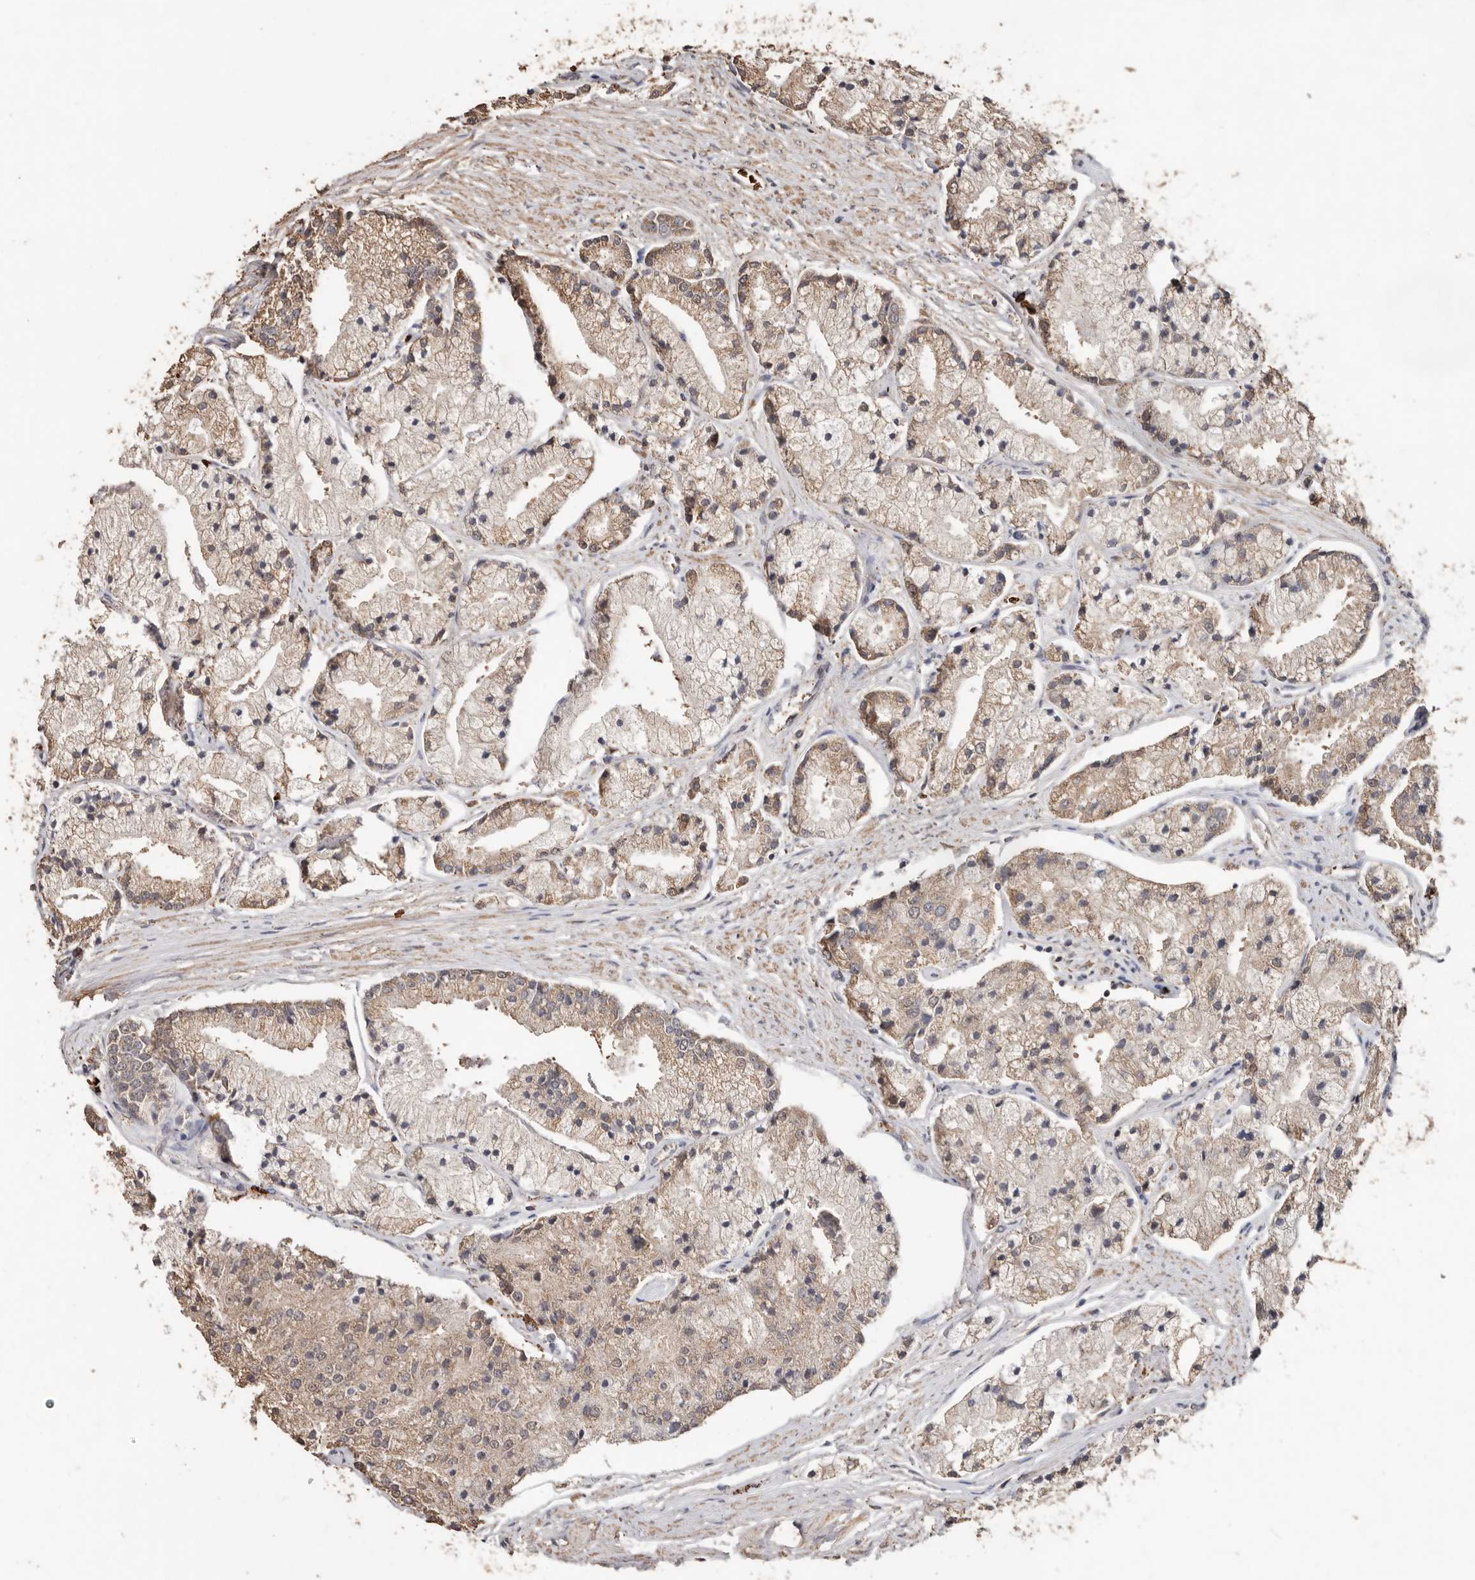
{"staining": {"intensity": "moderate", "quantity": "25%-75%", "location": "cytoplasmic/membranous"}, "tissue": "prostate cancer", "cell_type": "Tumor cells", "image_type": "cancer", "snomed": [{"axis": "morphology", "description": "Adenocarcinoma, High grade"}, {"axis": "topography", "description": "Prostate"}], "caption": "Adenocarcinoma (high-grade) (prostate) tissue reveals moderate cytoplasmic/membranous expression in approximately 25%-75% of tumor cells Using DAB (3,3'-diaminobenzidine) (brown) and hematoxylin (blue) stains, captured at high magnification using brightfield microscopy.", "gene": "GRAMD2A", "patient": {"sex": "male", "age": 50}}